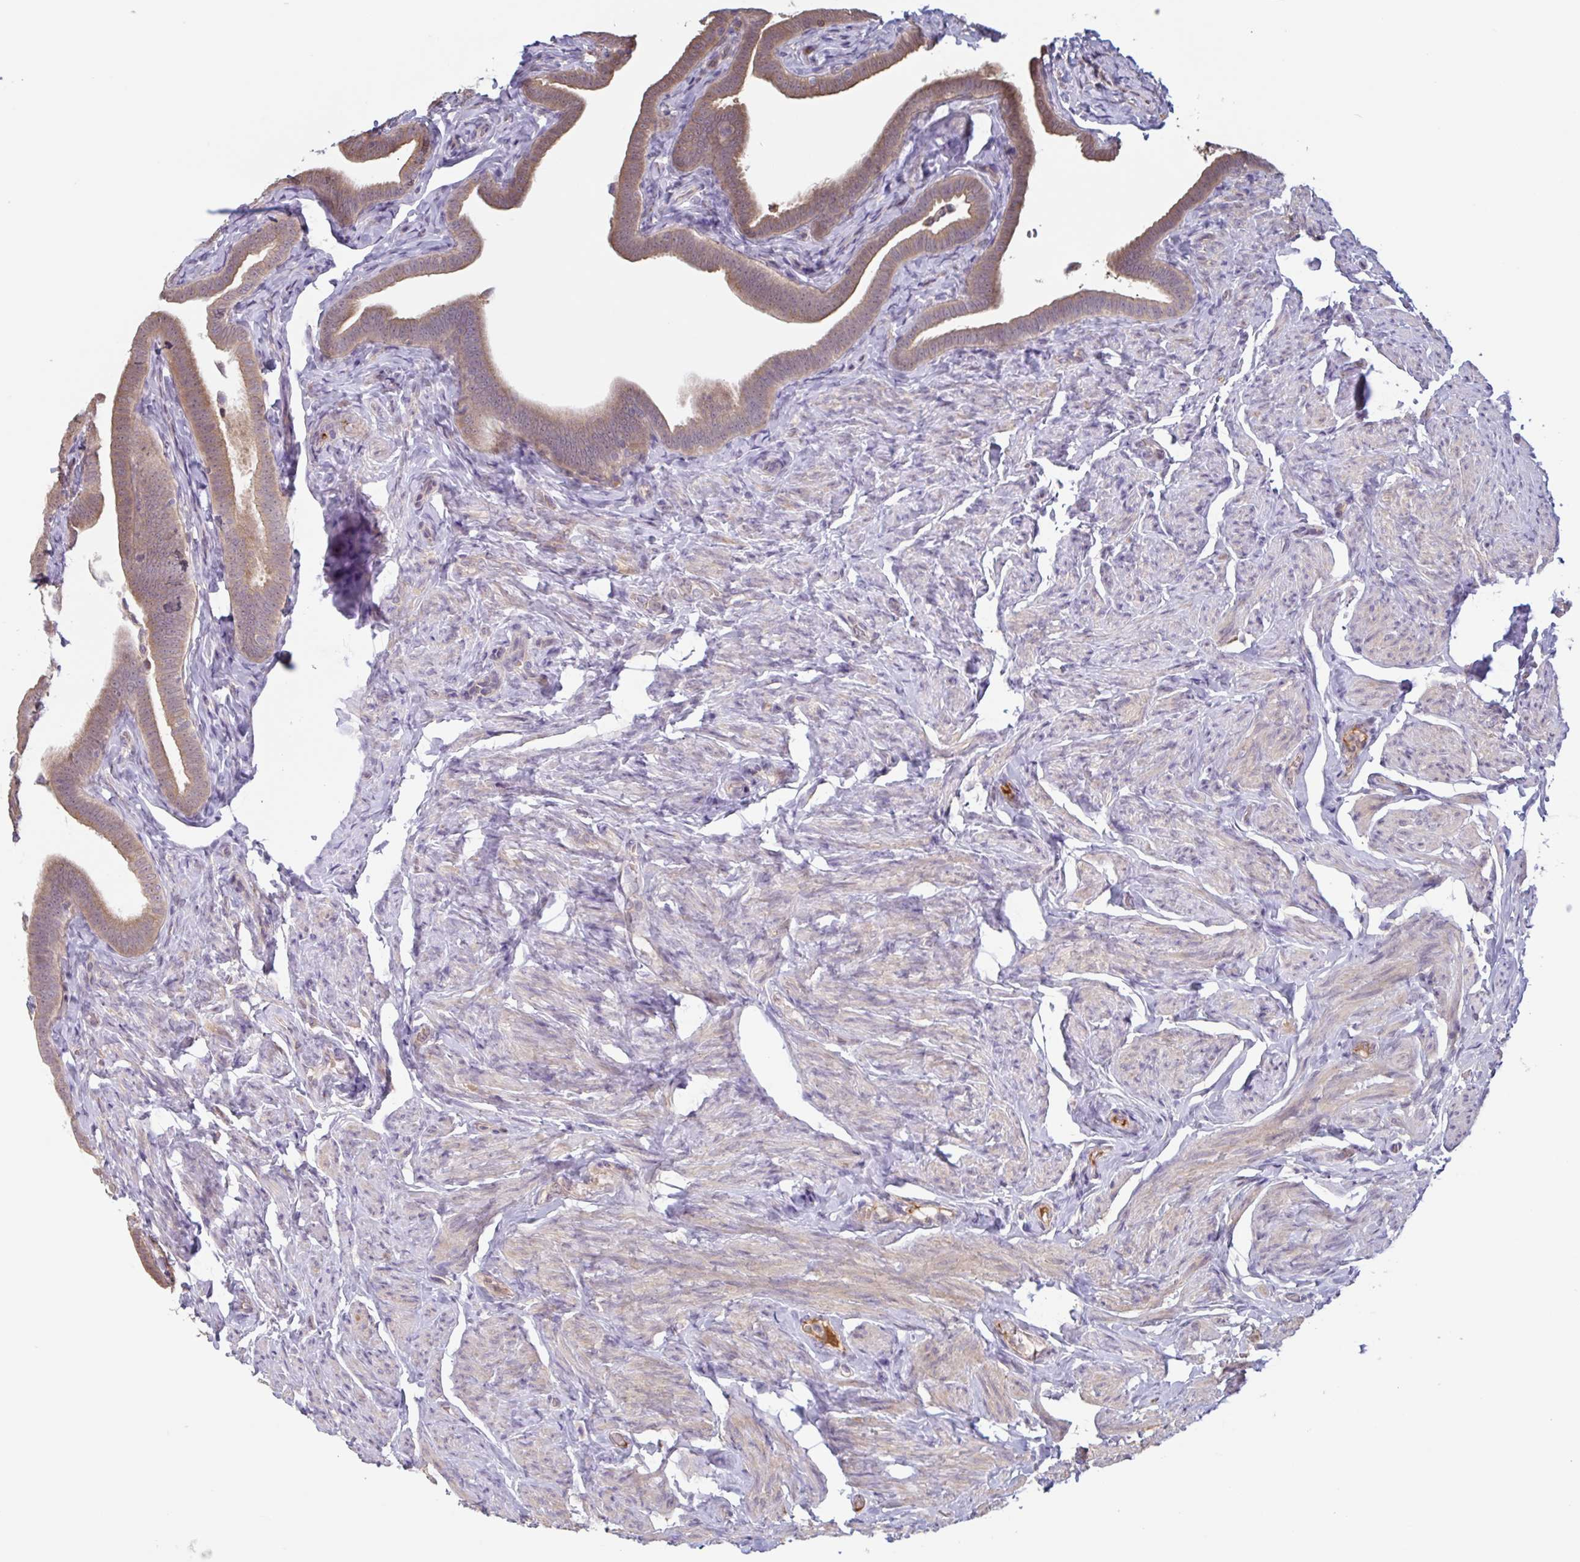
{"staining": {"intensity": "moderate", "quantity": ">75%", "location": "cytoplasmic/membranous"}, "tissue": "fallopian tube", "cell_type": "Glandular cells", "image_type": "normal", "snomed": [{"axis": "morphology", "description": "Normal tissue, NOS"}, {"axis": "topography", "description": "Fallopian tube"}], "caption": "Human fallopian tube stained with a brown dye shows moderate cytoplasmic/membranous positive expression in about >75% of glandular cells.", "gene": "OTOP2", "patient": {"sex": "female", "age": 69}}